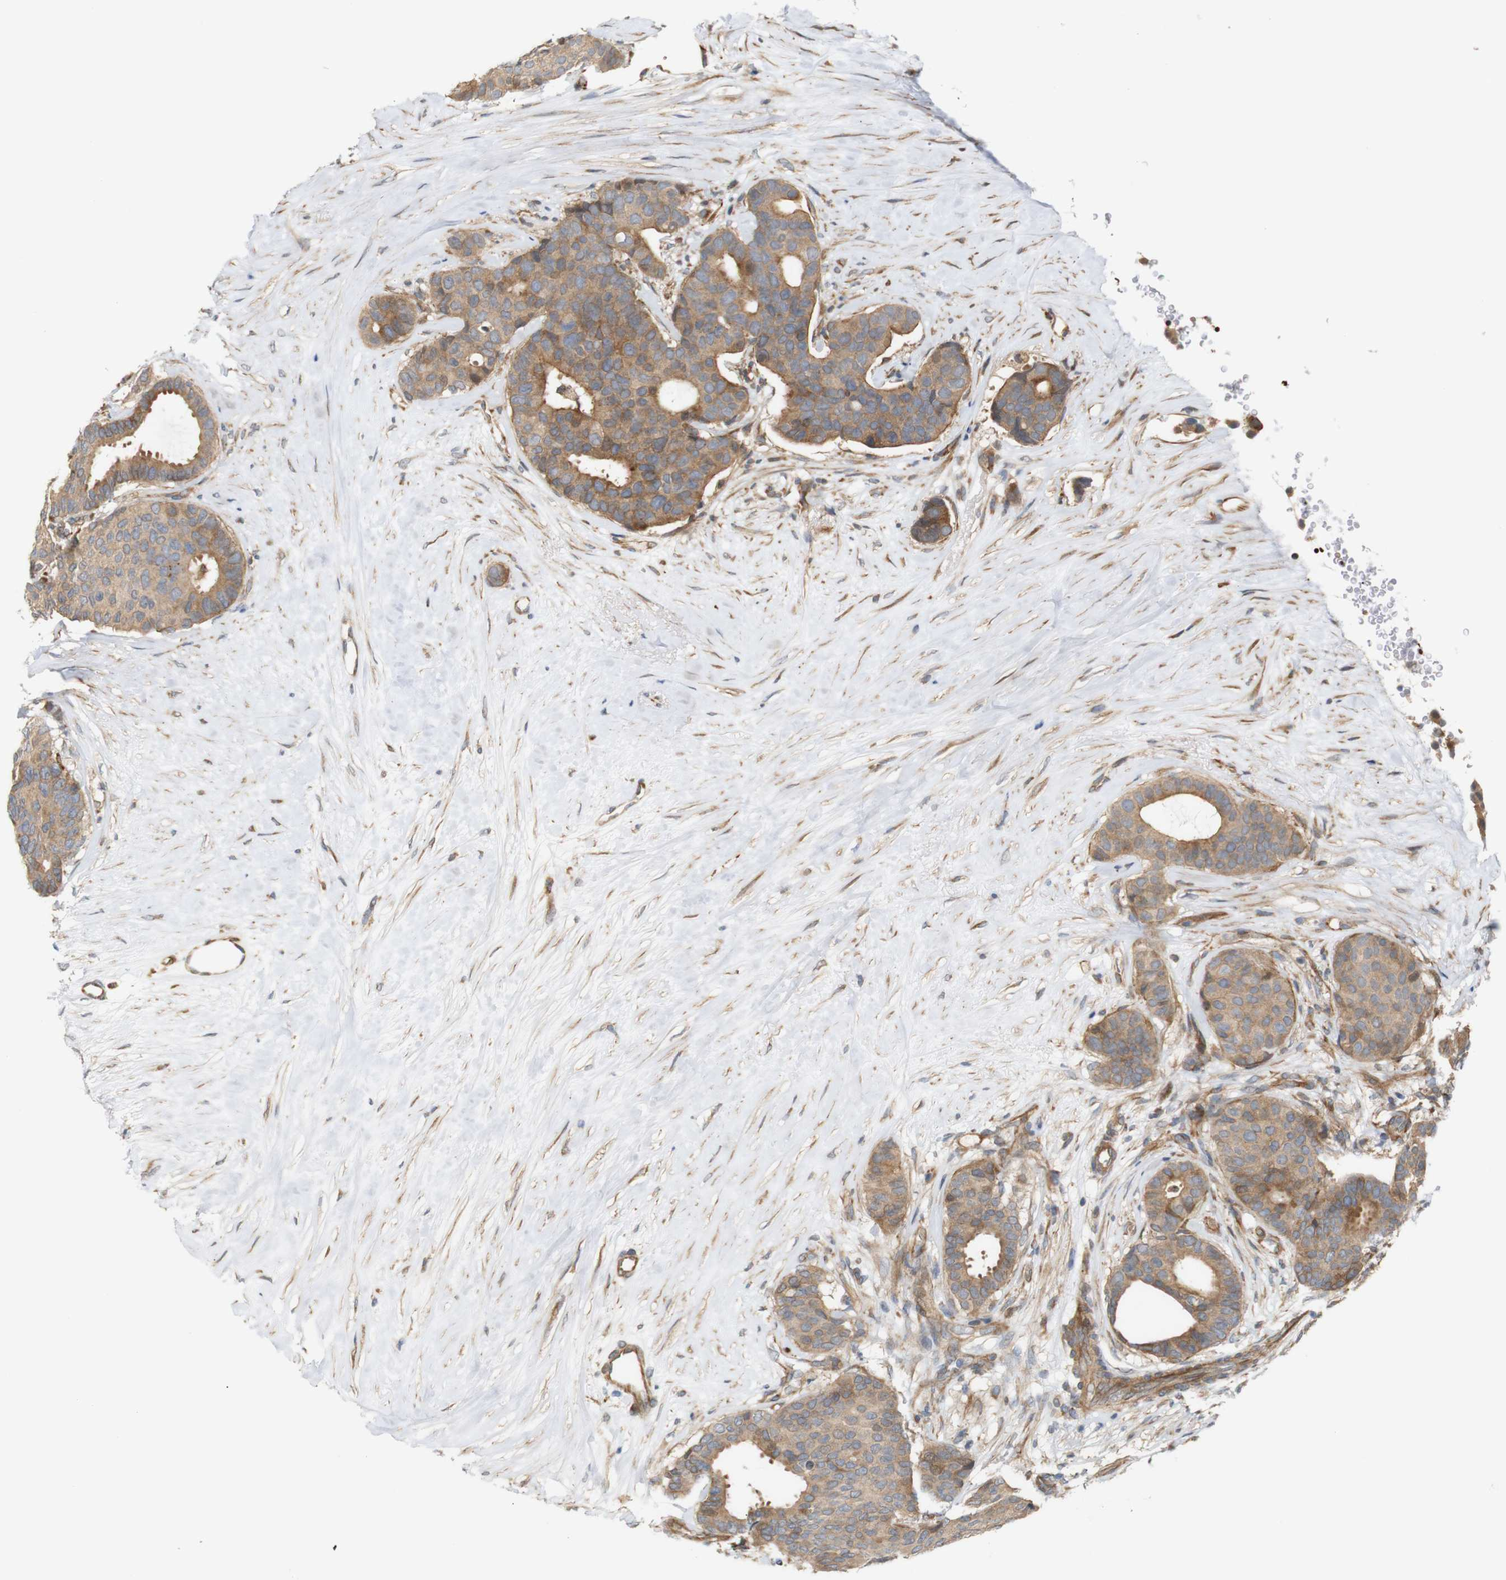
{"staining": {"intensity": "moderate", "quantity": ">75%", "location": "cytoplasmic/membranous"}, "tissue": "breast cancer", "cell_type": "Tumor cells", "image_type": "cancer", "snomed": [{"axis": "morphology", "description": "Duct carcinoma"}, {"axis": "topography", "description": "Breast"}], "caption": "Immunohistochemistry micrograph of neoplastic tissue: human breast infiltrating ductal carcinoma stained using immunohistochemistry exhibits medium levels of moderate protein expression localized specifically in the cytoplasmic/membranous of tumor cells, appearing as a cytoplasmic/membranous brown color.", "gene": "RPTOR", "patient": {"sex": "female", "age": 75}}